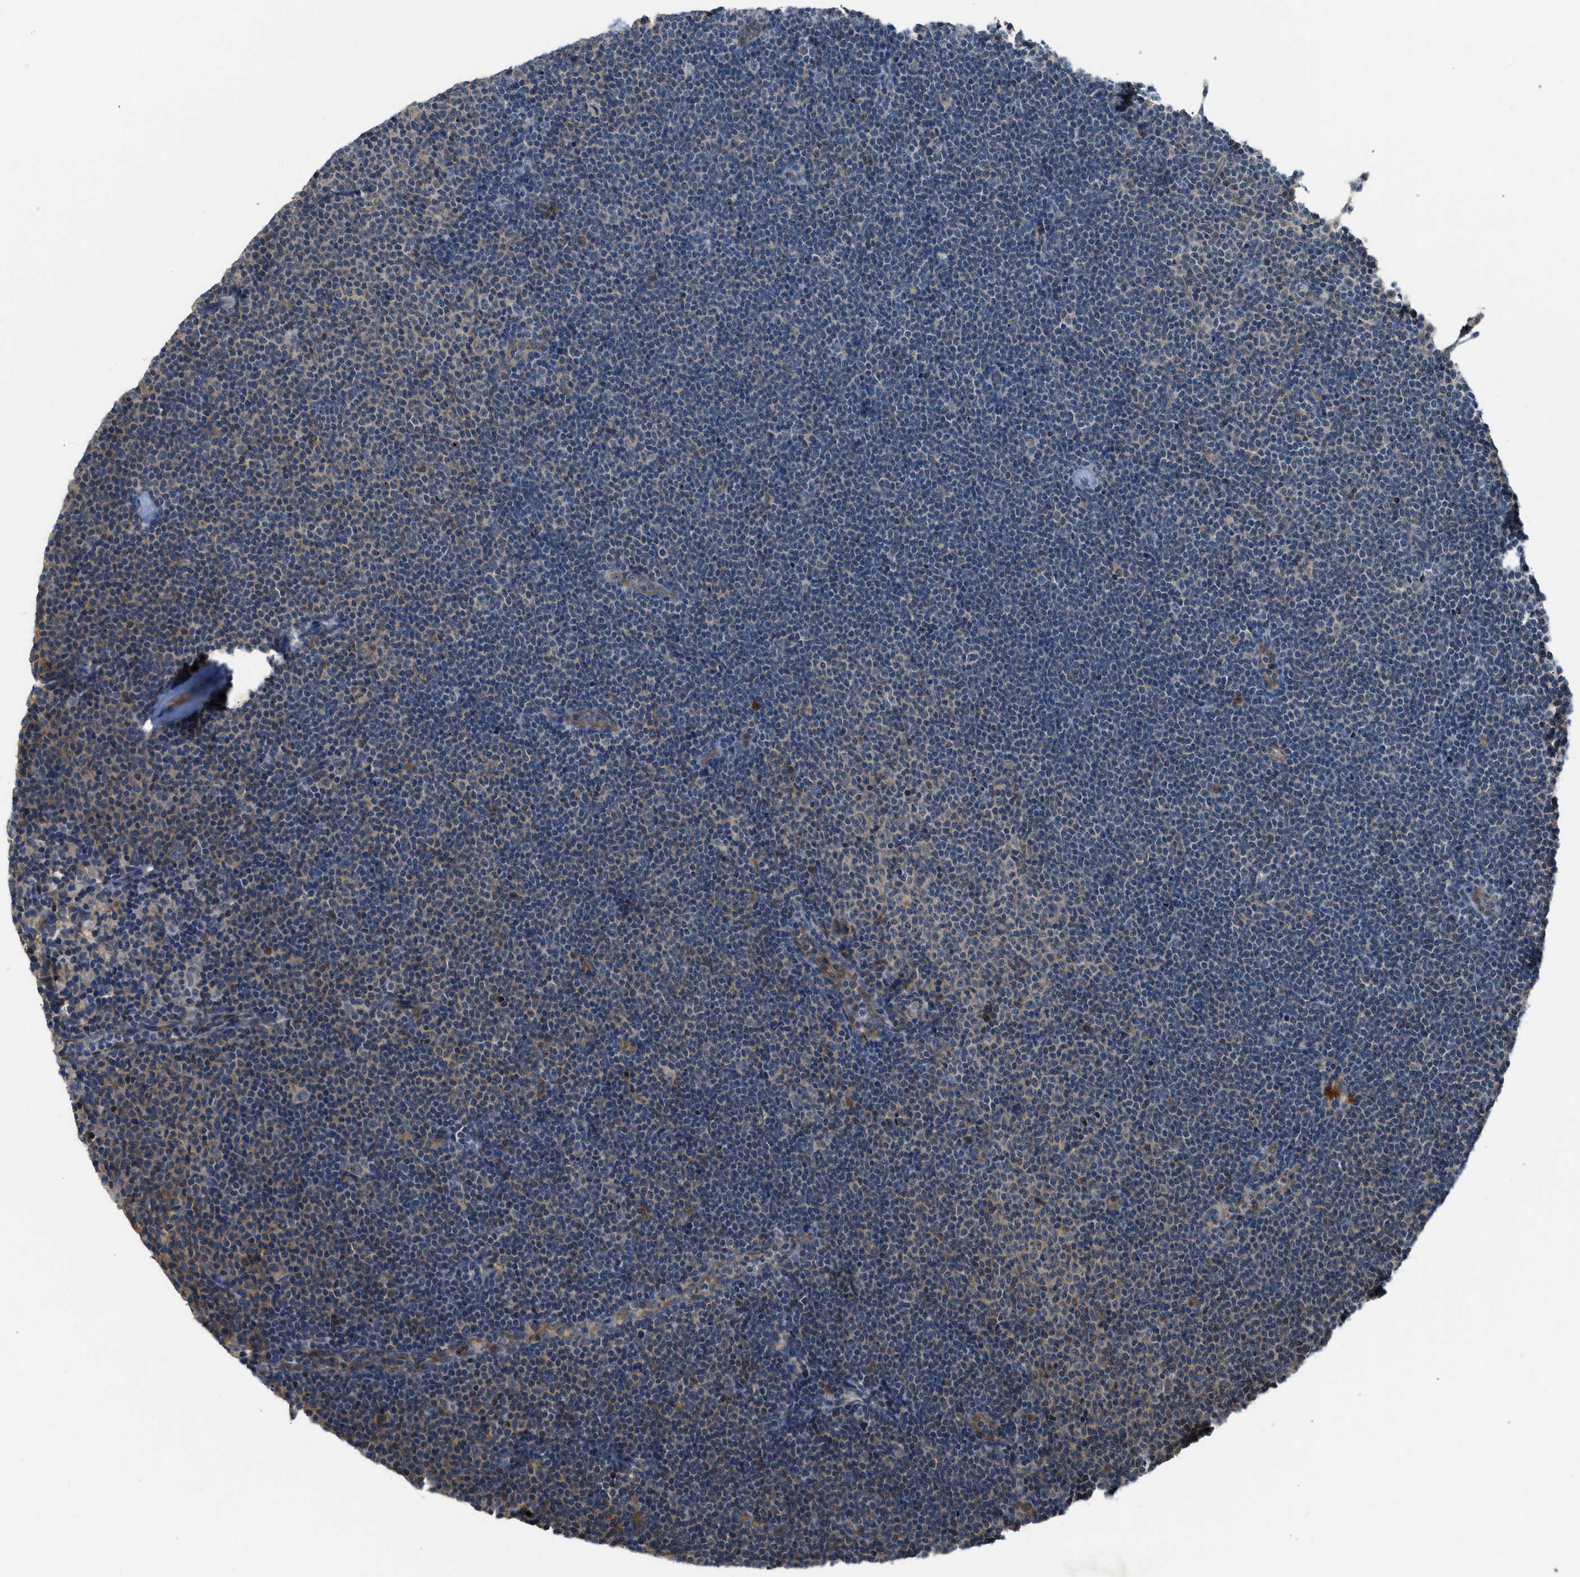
{"staining": {"intensity": "weak", "quantity": "<25%", "location": "cytoplasmic/membranous"}, "tissue": "lymphoma", "cell_type": "Tumor cells", "image_type": "cancer", "snomed": [{"axis": "morphology", "description": "Malignant lymphoma, non-Hodgkin's type, Low grade"}, {"axis": "topography", "description": "Lymph node"}], "caption": "The histopathology image reveals no significant positivity in tumor cells of low-grade malignant lymphoma, non-Hodgkin's type.", "gene": "CBLB", "patient": {"sex": "female", "age": 53}}